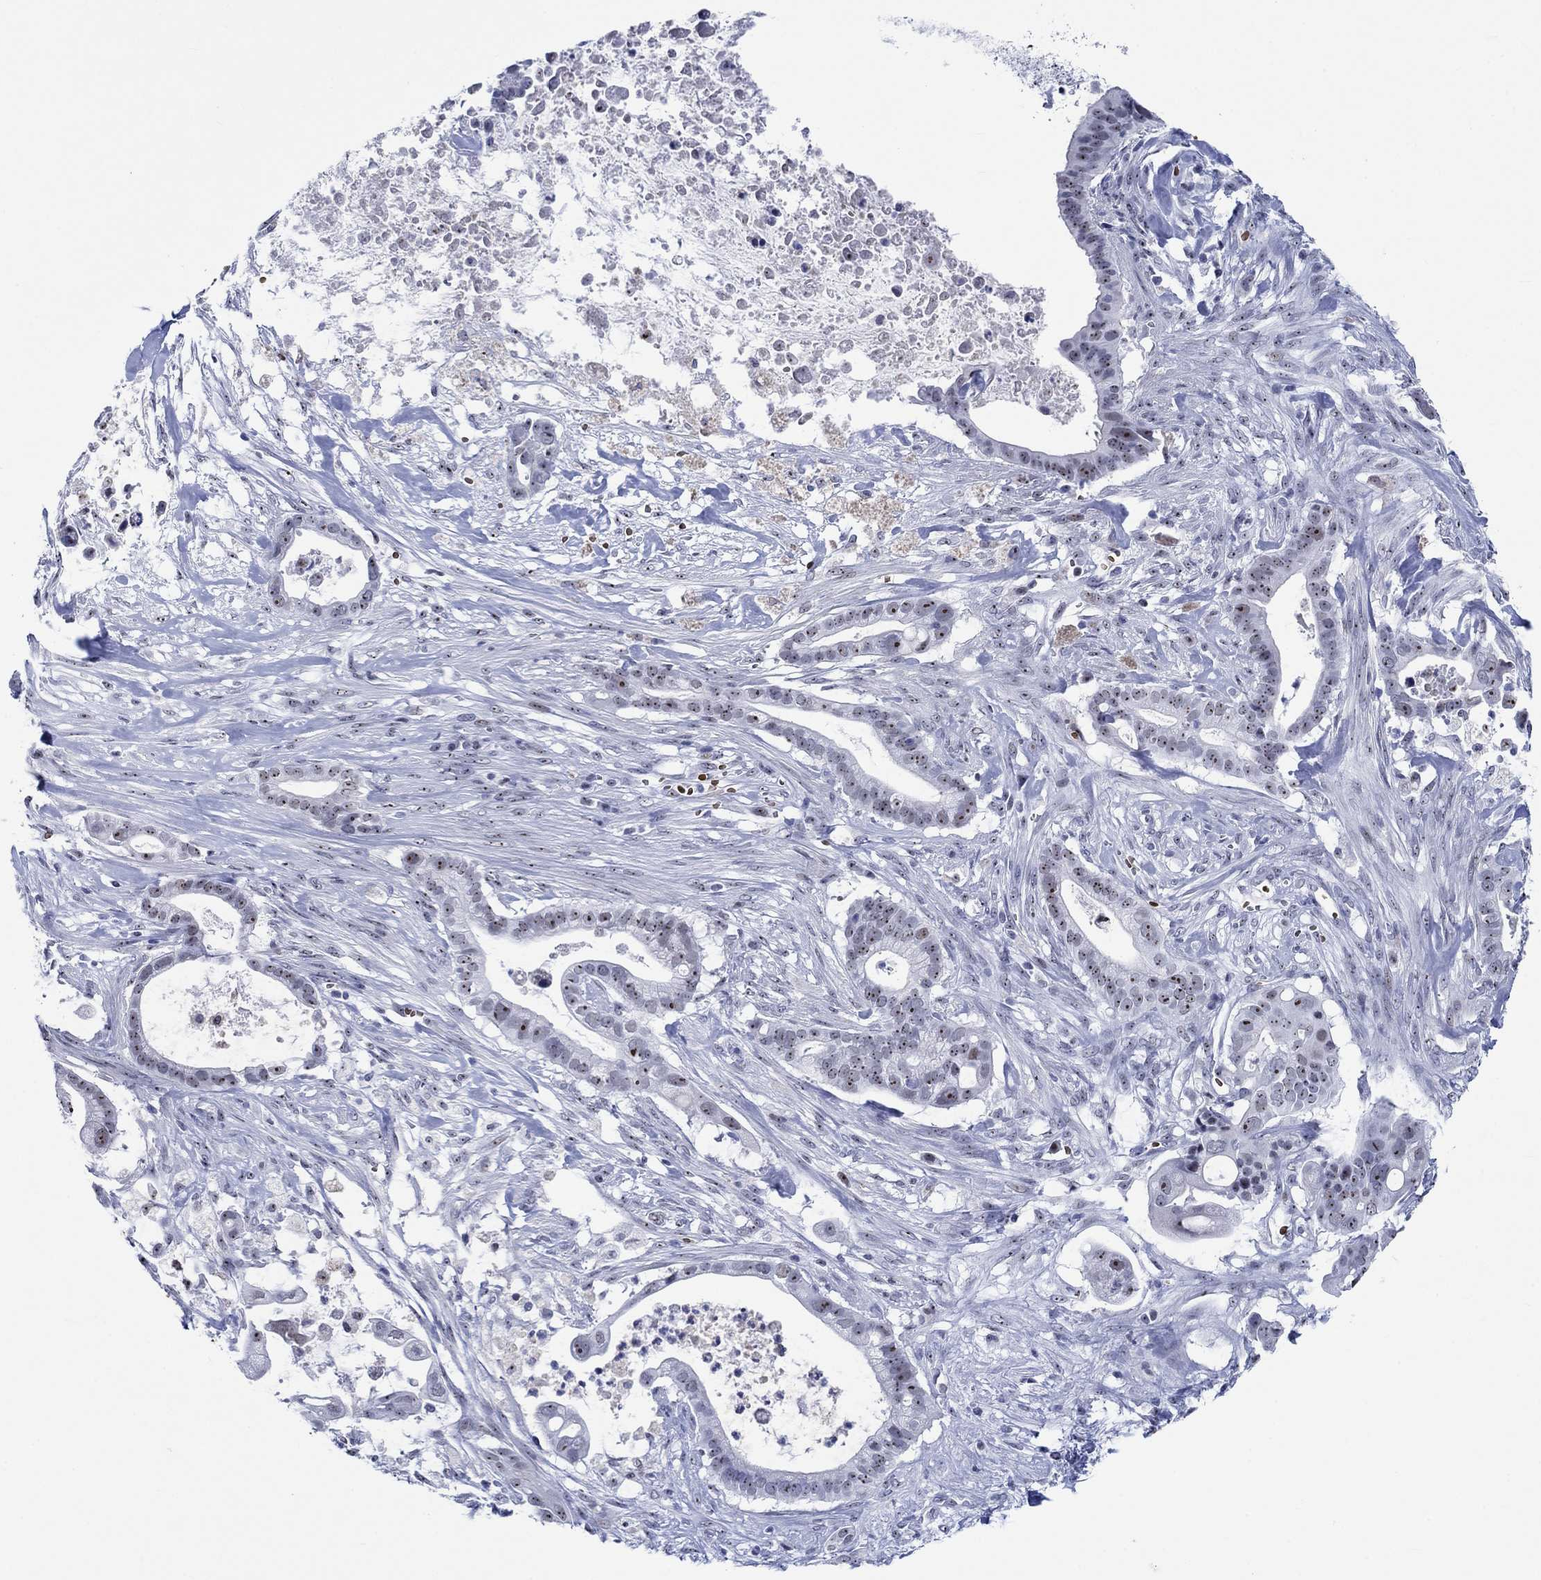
{"staining": {"intensity": "strong", "quantity": ">75%", "location": "nuclear"}, "tissue": "pancreatic cancer", "cell_type": "Tumor cells", "image_type": "cancer", "snomed": [{"axis": "morphology", "description": "Adenocarcinoma, NOS"}, {"axis": "topography", "description": "Pancreas"}], "caption": "Immunohistochemical staining of pancreatic adenocarcinoma demonstrates high levels of strong nuclear protein staining in approximately >75% of tumor cells. The staining was performed using DAB, with brown indicating positive protein expression. Nuclei are stained blue with hematoxylin.", "gene": "ZNF446", "patient": {"sex": "male", "age": 61}}